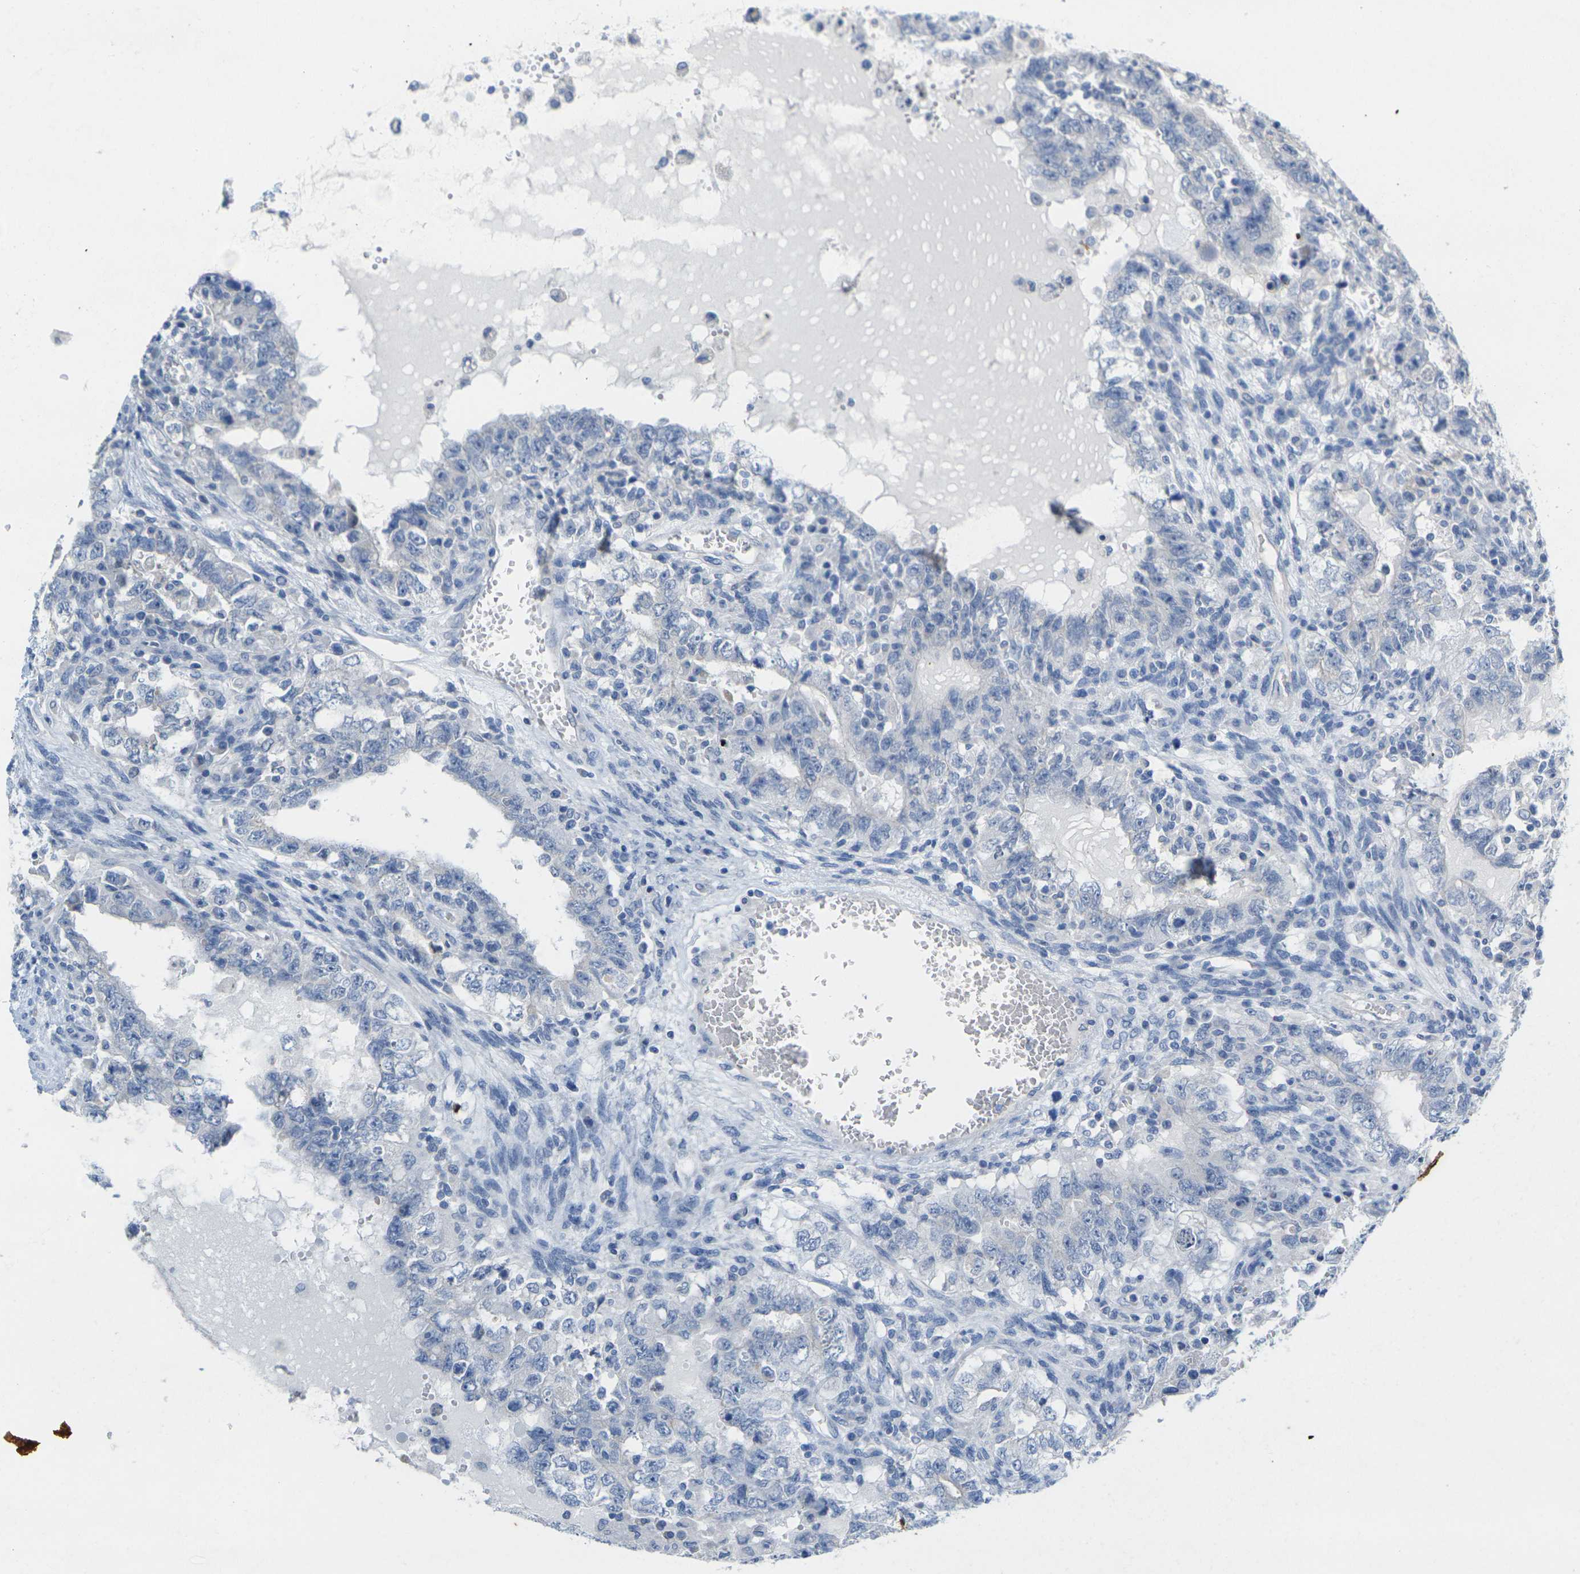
{"staining": {"intensity": "negative", "quantity": "none", "location": "none"}, "tissue": "testis cancer", "cell_type": "Tumor cells", "image_type": "cancer", "snomed": [{"axis": "morphology", "description": "Carcinoma, Embryonal, NOS"}, {"axis": "topography", "description": "Testis"}], "caption": "The histopathology image exhibits no significant expression in tumor cells of testis cancer (embryonal carcinoma). The staining is performed using DAB brown chromogen with nuclei counter-stained in using hematoxylin.", "gene": "TNNI3", "patient": {"sex": "male", "age": 26}}